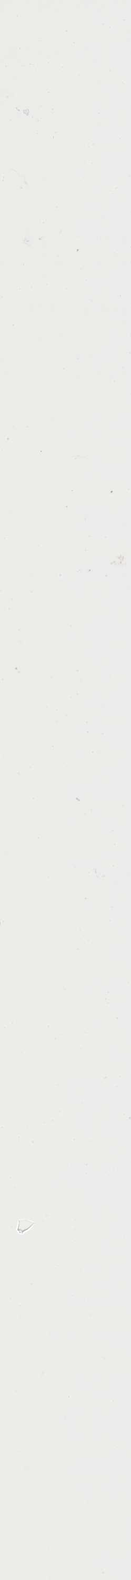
{"staining": {"intensity": "moderate", "quantity": "25%-75%", "location": "cytoplasmic/membranous"}, "tissue": "parathyroid gland", "cell_type": "Glandular cells", "image_type": "normal", "snomed": [{"axis": "morphology", "description": "Normal tissue, NOS"}, {"axis": "topography", "description": "Parathyroid gland"}], "caption": "Glandular cells display moderate cytoplasmic/membranous positivity in about 25%-75% of cells in unremarkable parathyroid gland. The staining was performed using DAB, with brown indicating positive protein expression. Nuclei are stained blue with hematoxylin.", "gene": "PIGQ", "patient": {"sex": "male", "age": 83}}